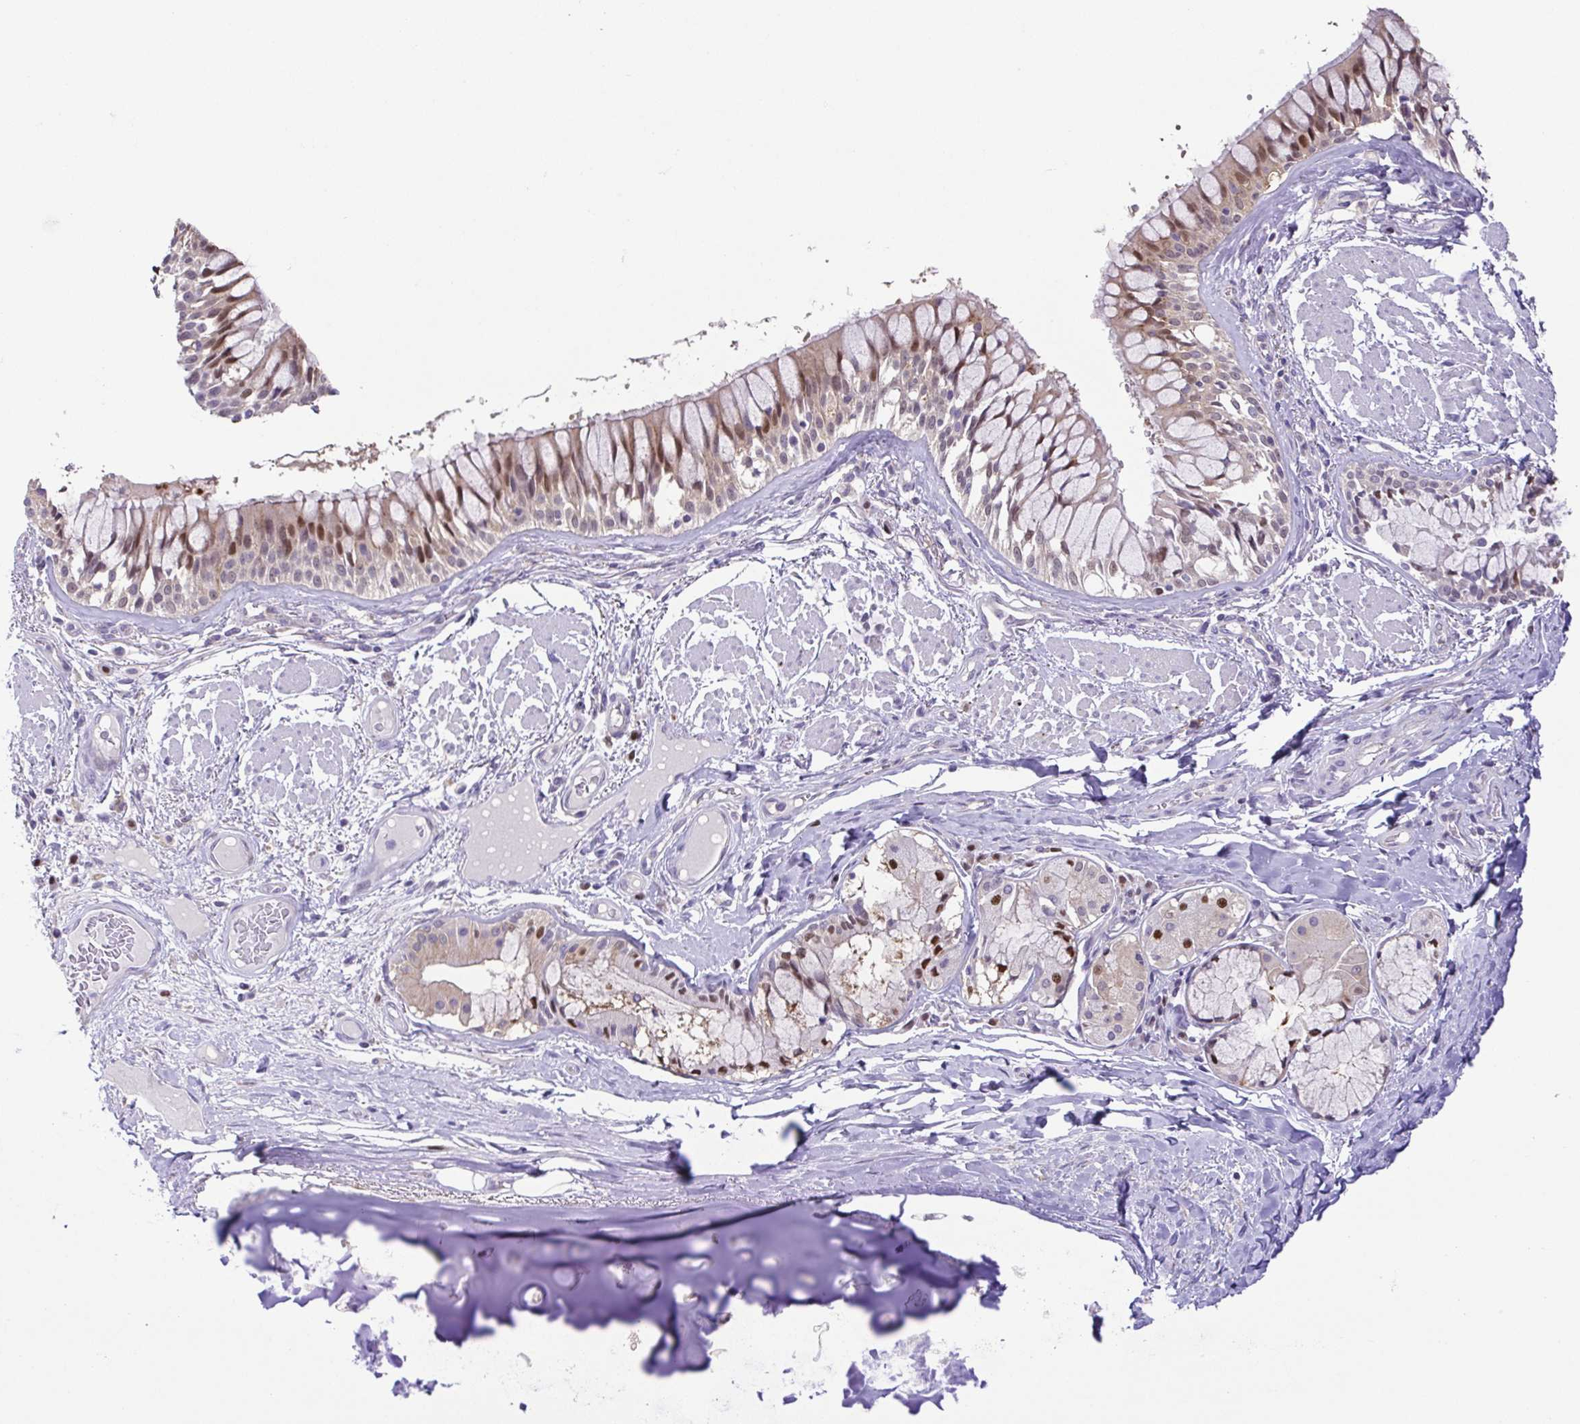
{"staining": {"intensity": "negative", "quantity": "none", "location": "none"}, "tissue": "adipose tissue", "cell_type": "Adipocytes", "image_type": "normal", "snomed": [{"axis": "morphology", "description": "Normal tissue, NOS"}, {"axis": "topography", "description": "Cartilage tissue"}, {"axis": "topography", "description": "Bronchus"}], "caption": "The micrograph exhibits no significant positivity in adipocytes of adipose tissue. The staining was performed using DAB (3,3'-diaminobenzidine) to visualize the protein expression in brown, while the nuclei were stained in blue with hematoxylin (Magnification: 20x).", "gene": "UBE2Q1", "patient": {"sex": "male", "age": 64}}